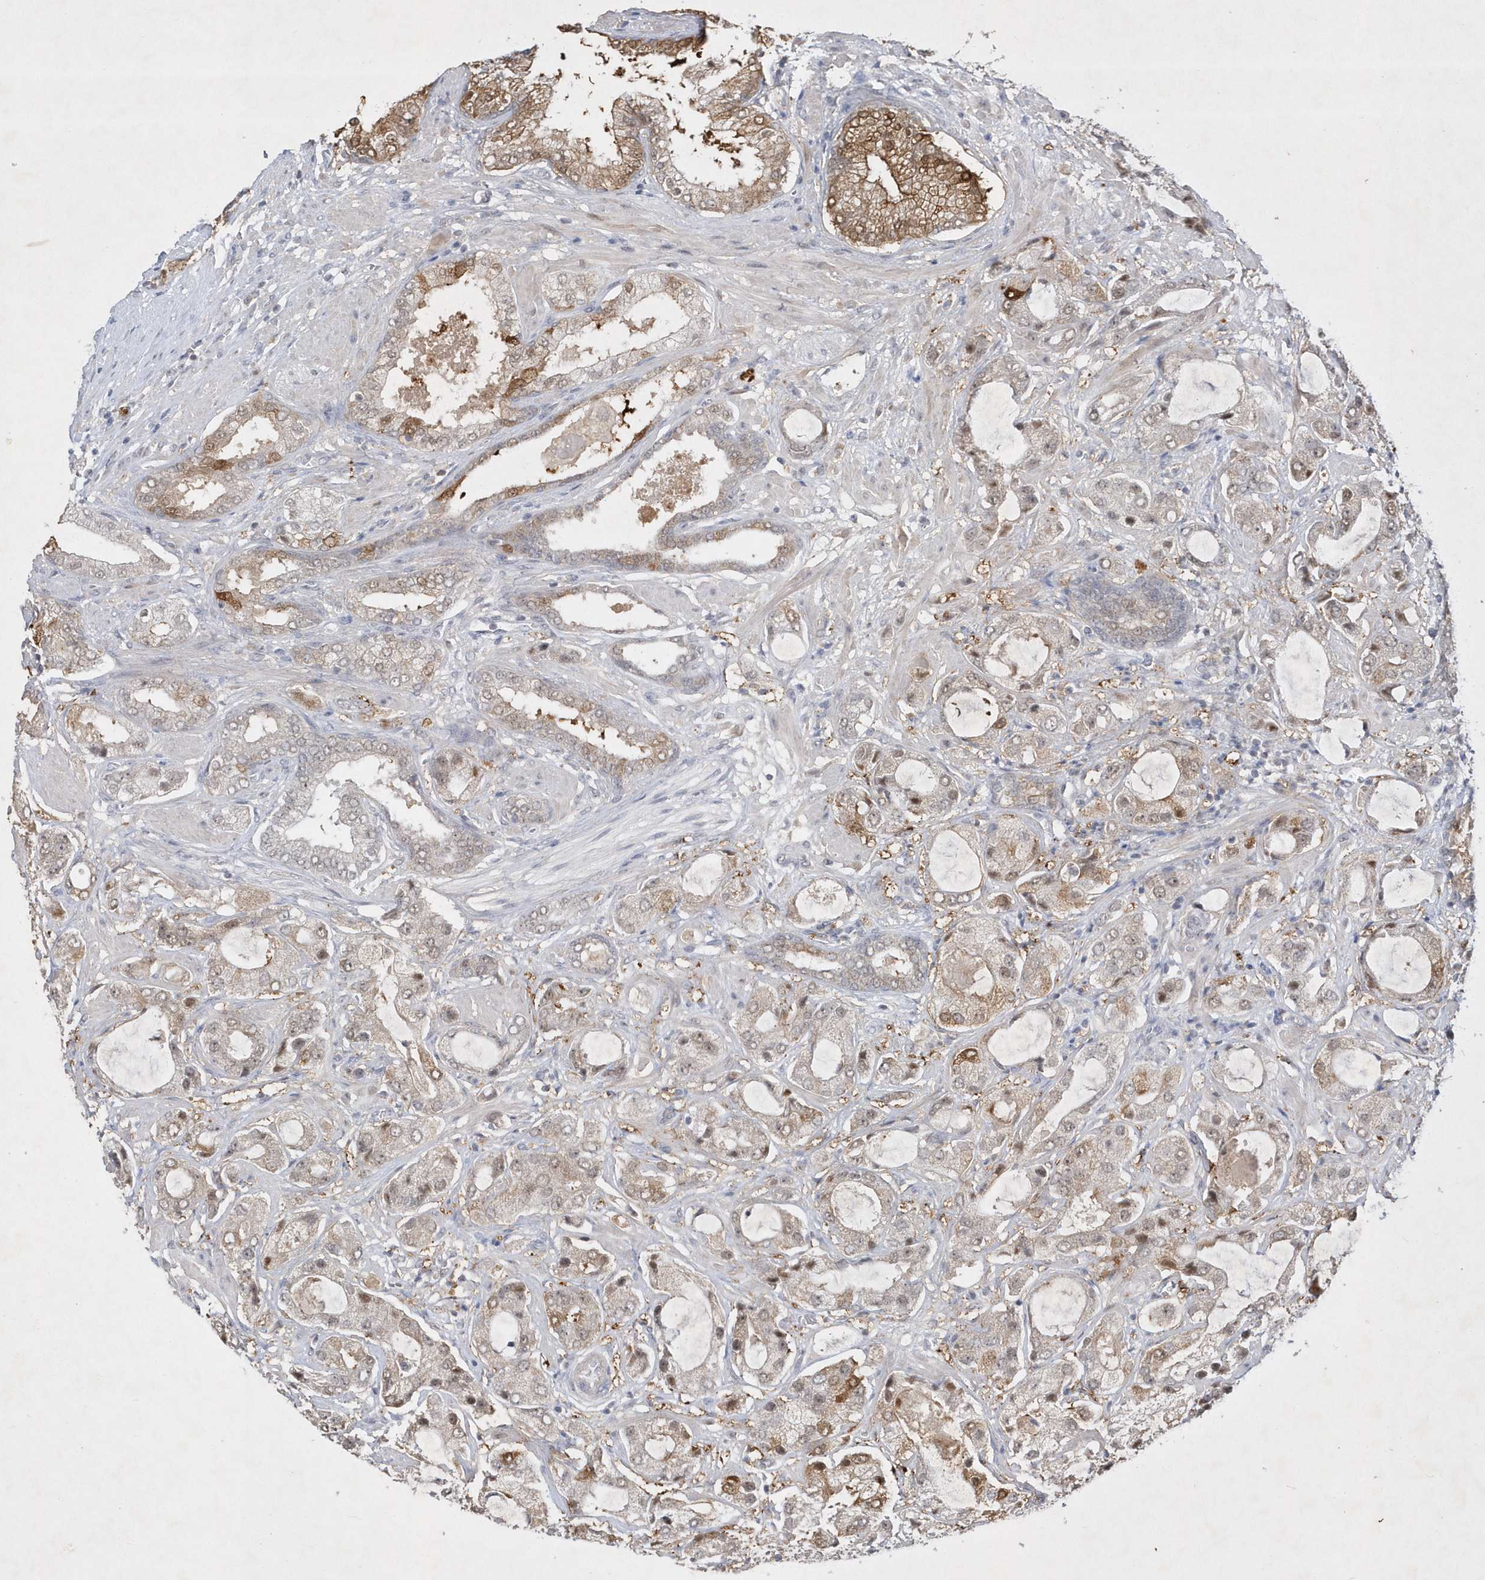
{"staining": {"intensity": "moderate", "quantity": "<25%", "location": "cytoplasmic/membranous,nuclear"}, "tissue": "prostate cancer", "cell_type": "Tumor cells", "image_type": "cancer", "snomed": [{"axis": "morphology", "description": "Adenocarcinoma, High grade"}, {"axis": "topography", "description": "Prostate"}], "caption": "Protein analysis of prostate adenocarcinoma (high-grade) tissue shows moderate cytoplasmic/membranous and nuclear positivity in approximately <25% of tumor cells. The protein of interest is stained brown, and the nuclei are stained in blue (DAB IHC with brightfield microscopy, high magnification).", "gene": "CPSF3", "patient": {"sex": "male", "age": 59}}